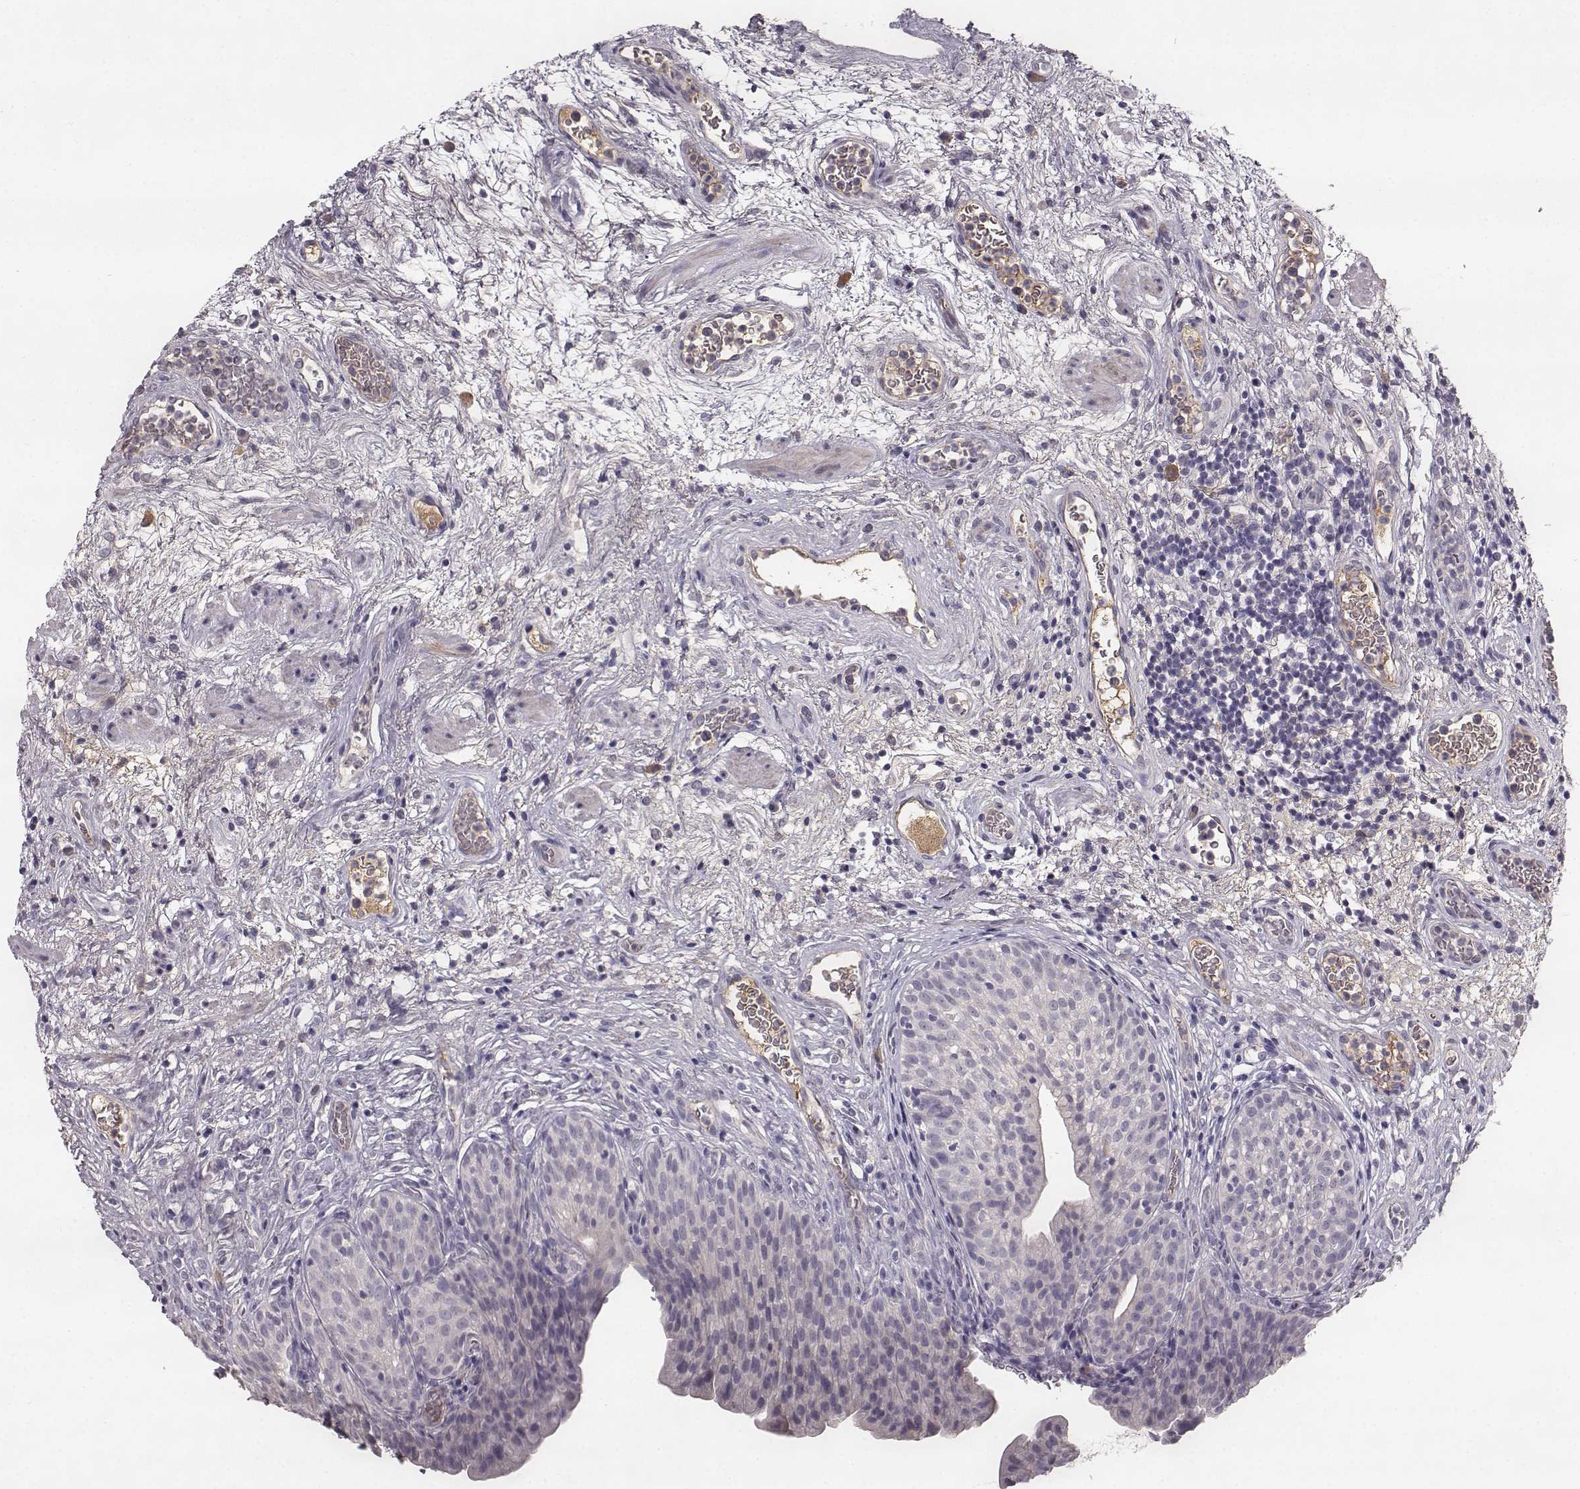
{"staining": {"intensity": "negative", "quantity": "none", "location": "none"}, "tissue": "urinary bladder", "cell_type": "Urothelial cells", "image_type": "normal", "snomed": [{"axis": "morphology", "description": "Normal tissue, NOS"}, {"axis": "topography", "description": "Urinary bladder"}], "caption": "There is no significant positivity in urothelial cells of urinary bladder.", "gene": "YJEFN3", "patient": {"sex": "male", "age": 76}}